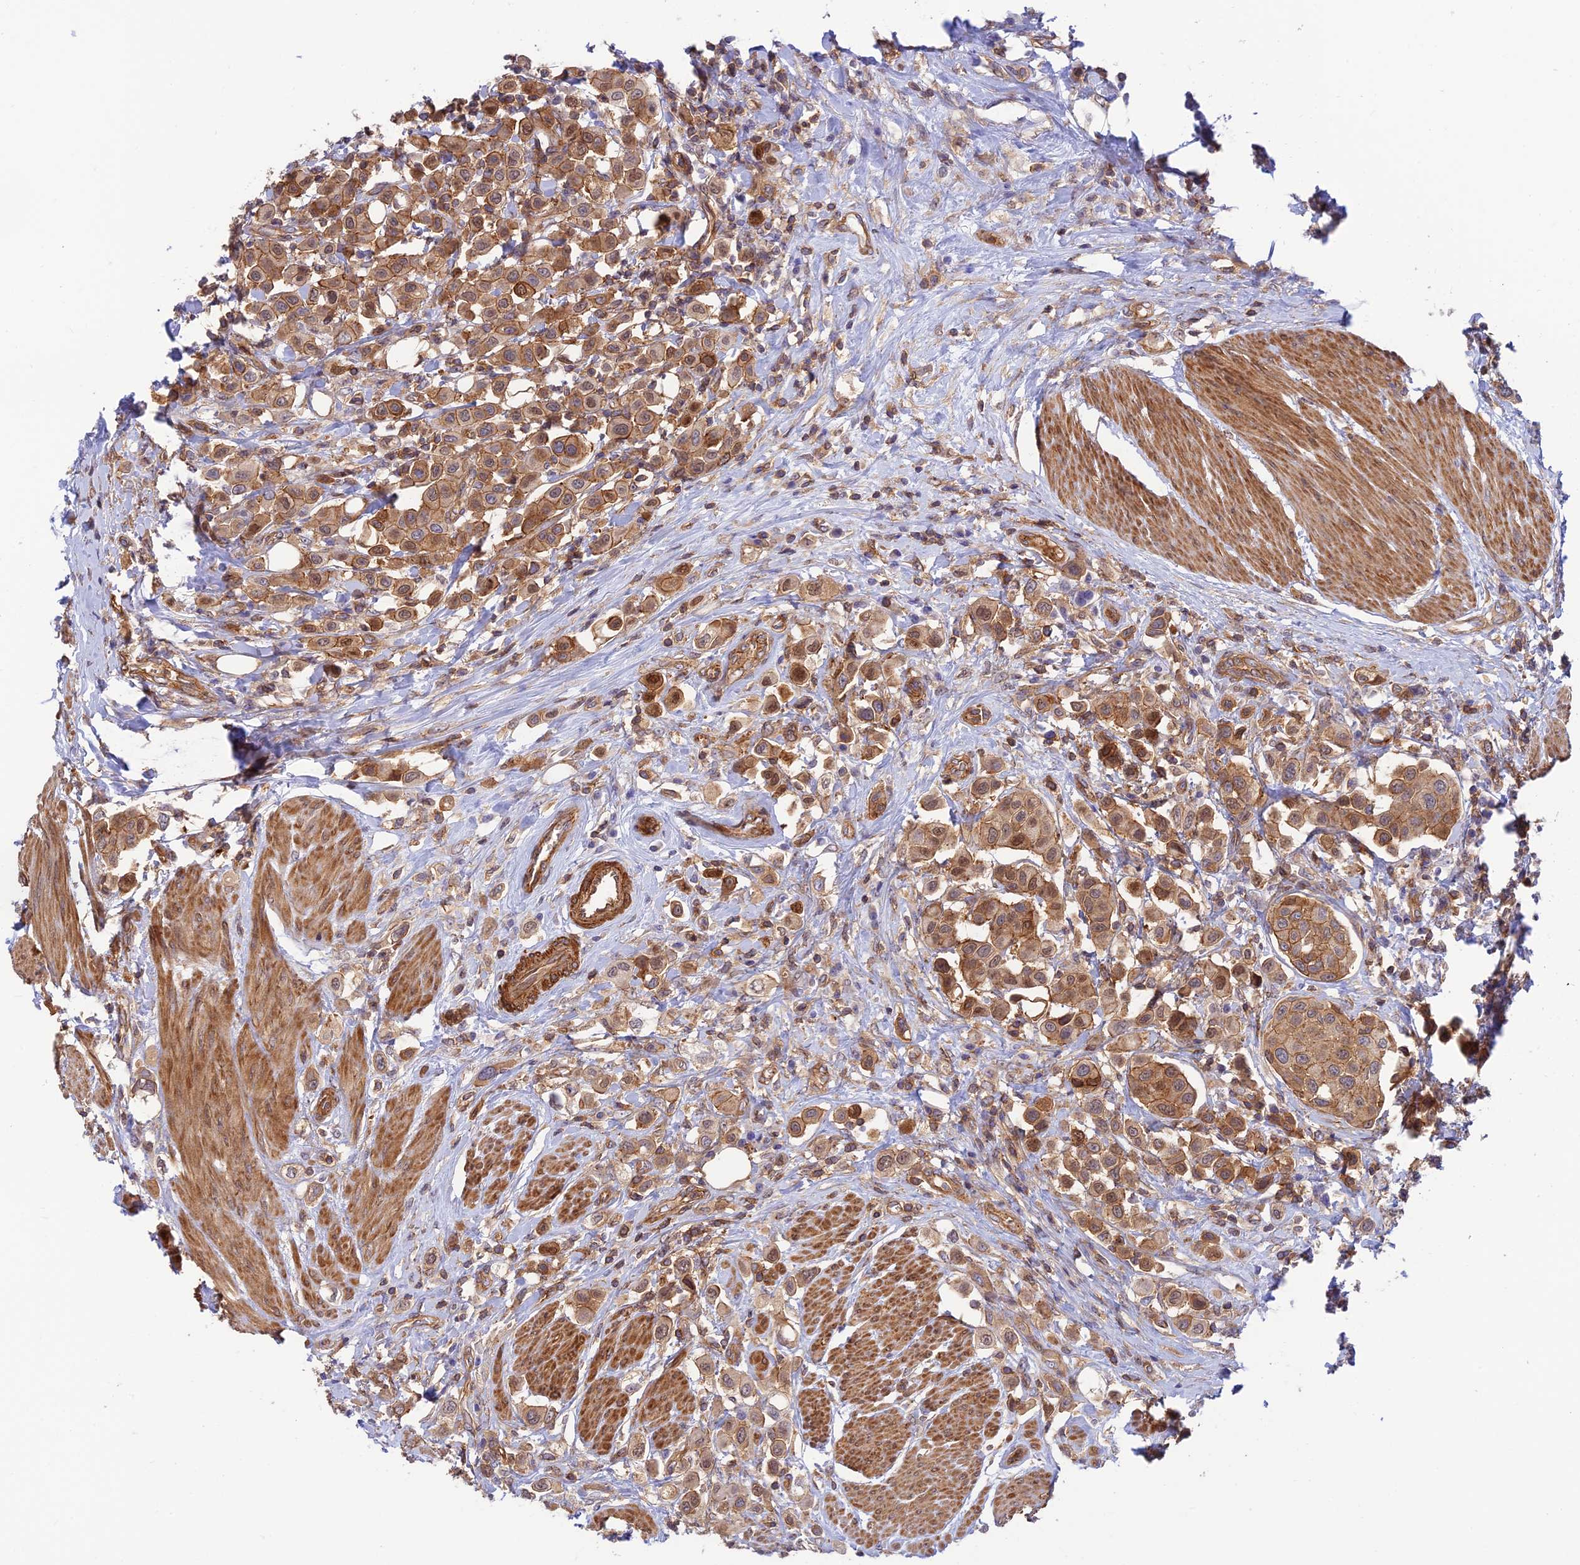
{"staining": {"intensity": "moderate", "quantity": ">75%", "location": "cytoplasmic/membranous,nuclear"}, "tissue": "urothelial cancer", "cell_type": "Tumor cells", "image_type": "cancer", "snomed": [{"axis": "morphology", "description": "Urothelial carcinoma, High grade"}, {"axis": "topography", "description": "Urinary bladder"}], "caption": "The photomicrograph displays a brown stain indicating the presence of a protein in the cytoplasmic/membranous and nuclear of tumor cells in urothelial cancer.", "gene": "PPP1R12C", "patient": {"sex": "male", "age": 50}}